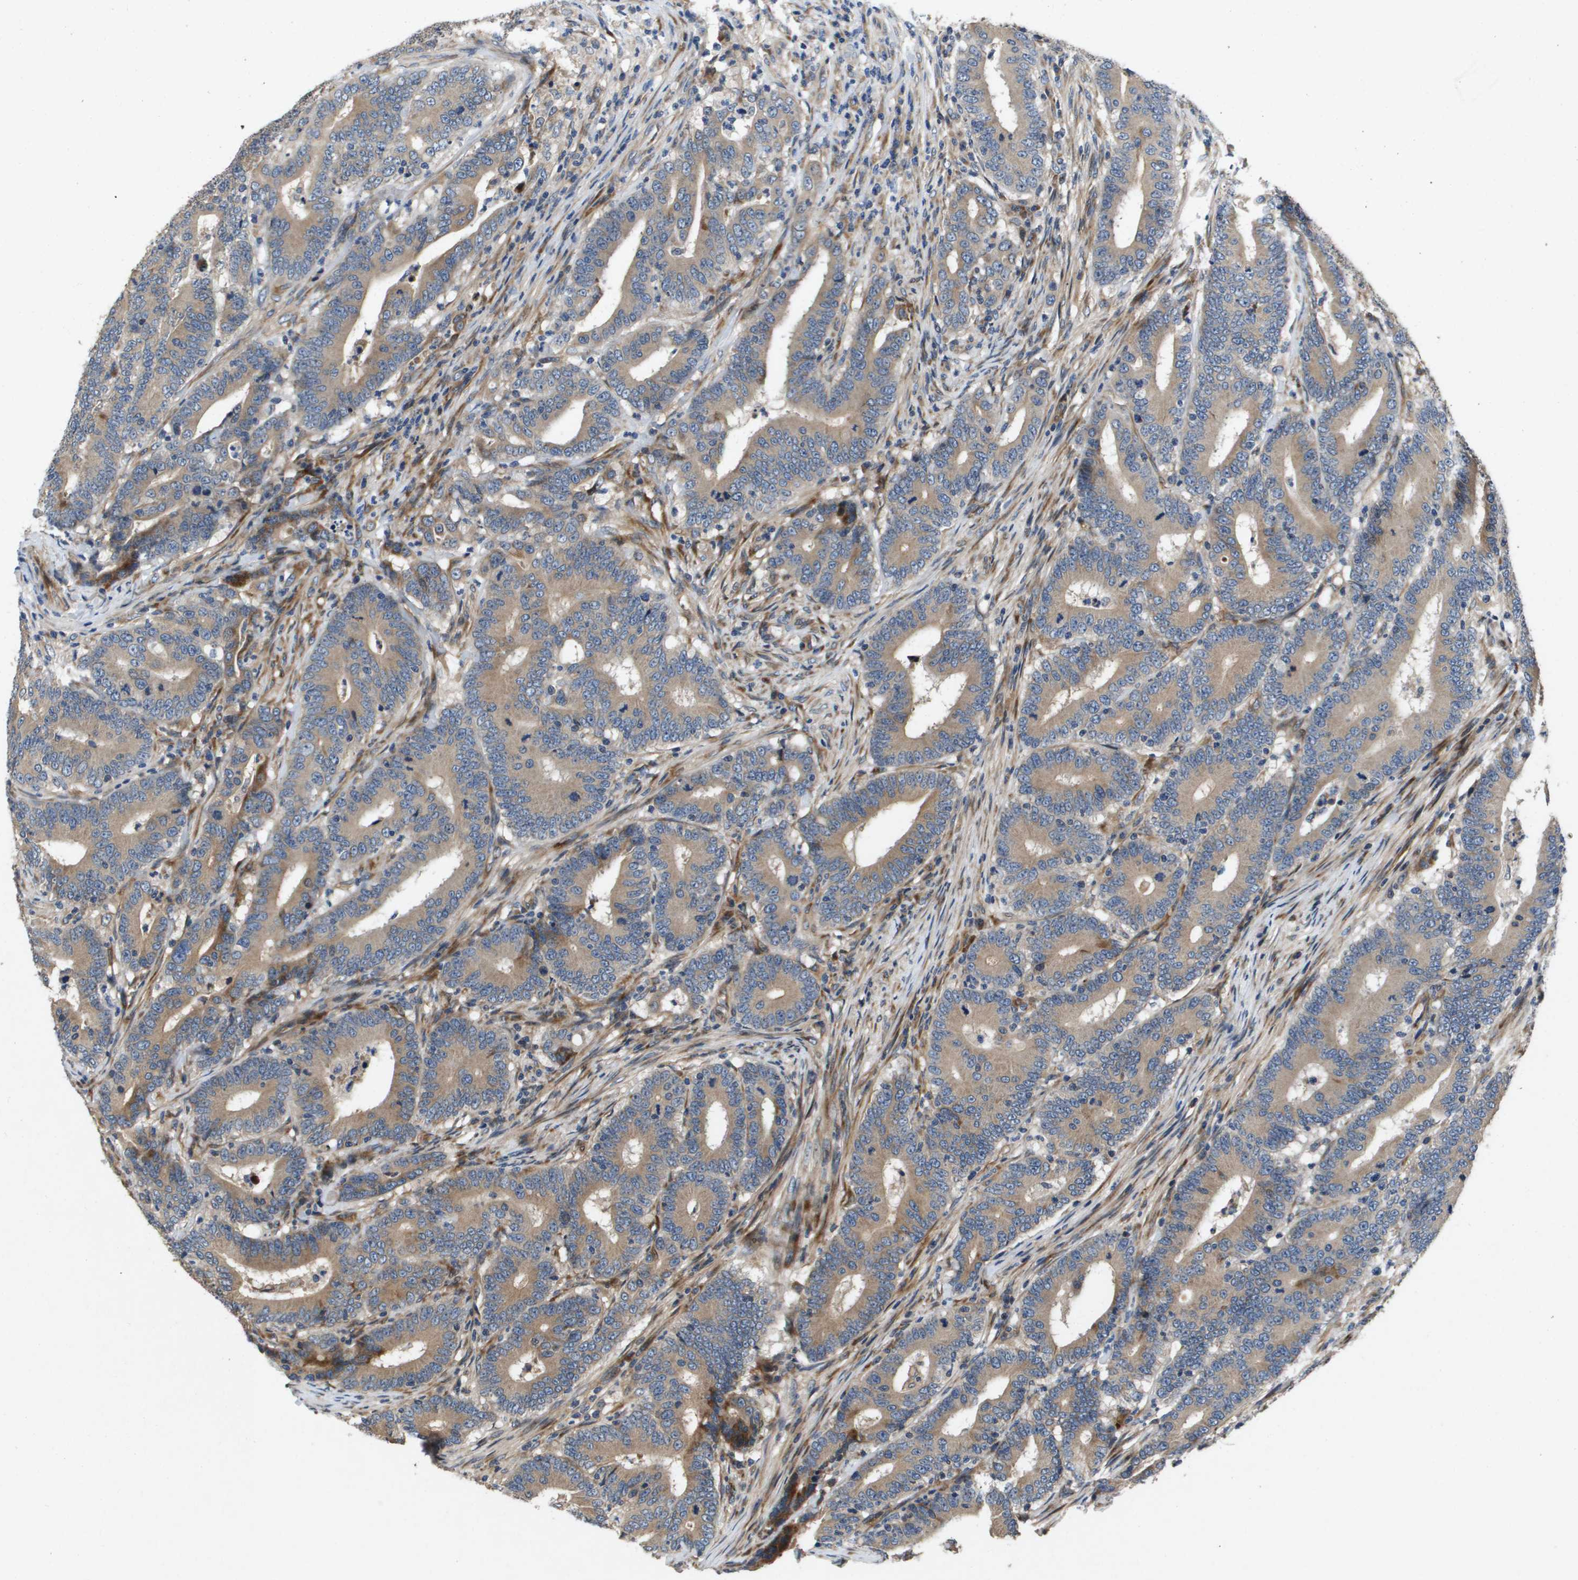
{"staining": {"intensity": "weak", "quantity": ">75%", "location": "cytoplasmic/membranous"}, "tissue": "colorectal cancer", "cell_type": "Tumor cells", "image_type": "cancer", "snomed": [{"axis": "morphology", "description": "Adenocarcinoma, NOS"}, {"axis": "topography", "description": "Colon"}], "caption": "Adenocarcinoma (colorectal) stained for a protein (brown) demonstrates weak cytoplasmic/membranous positive expression in approximately >75% of tumor cells.", "gene": "ENTPD2", "patient": {"sex": "female", "age": 66}}